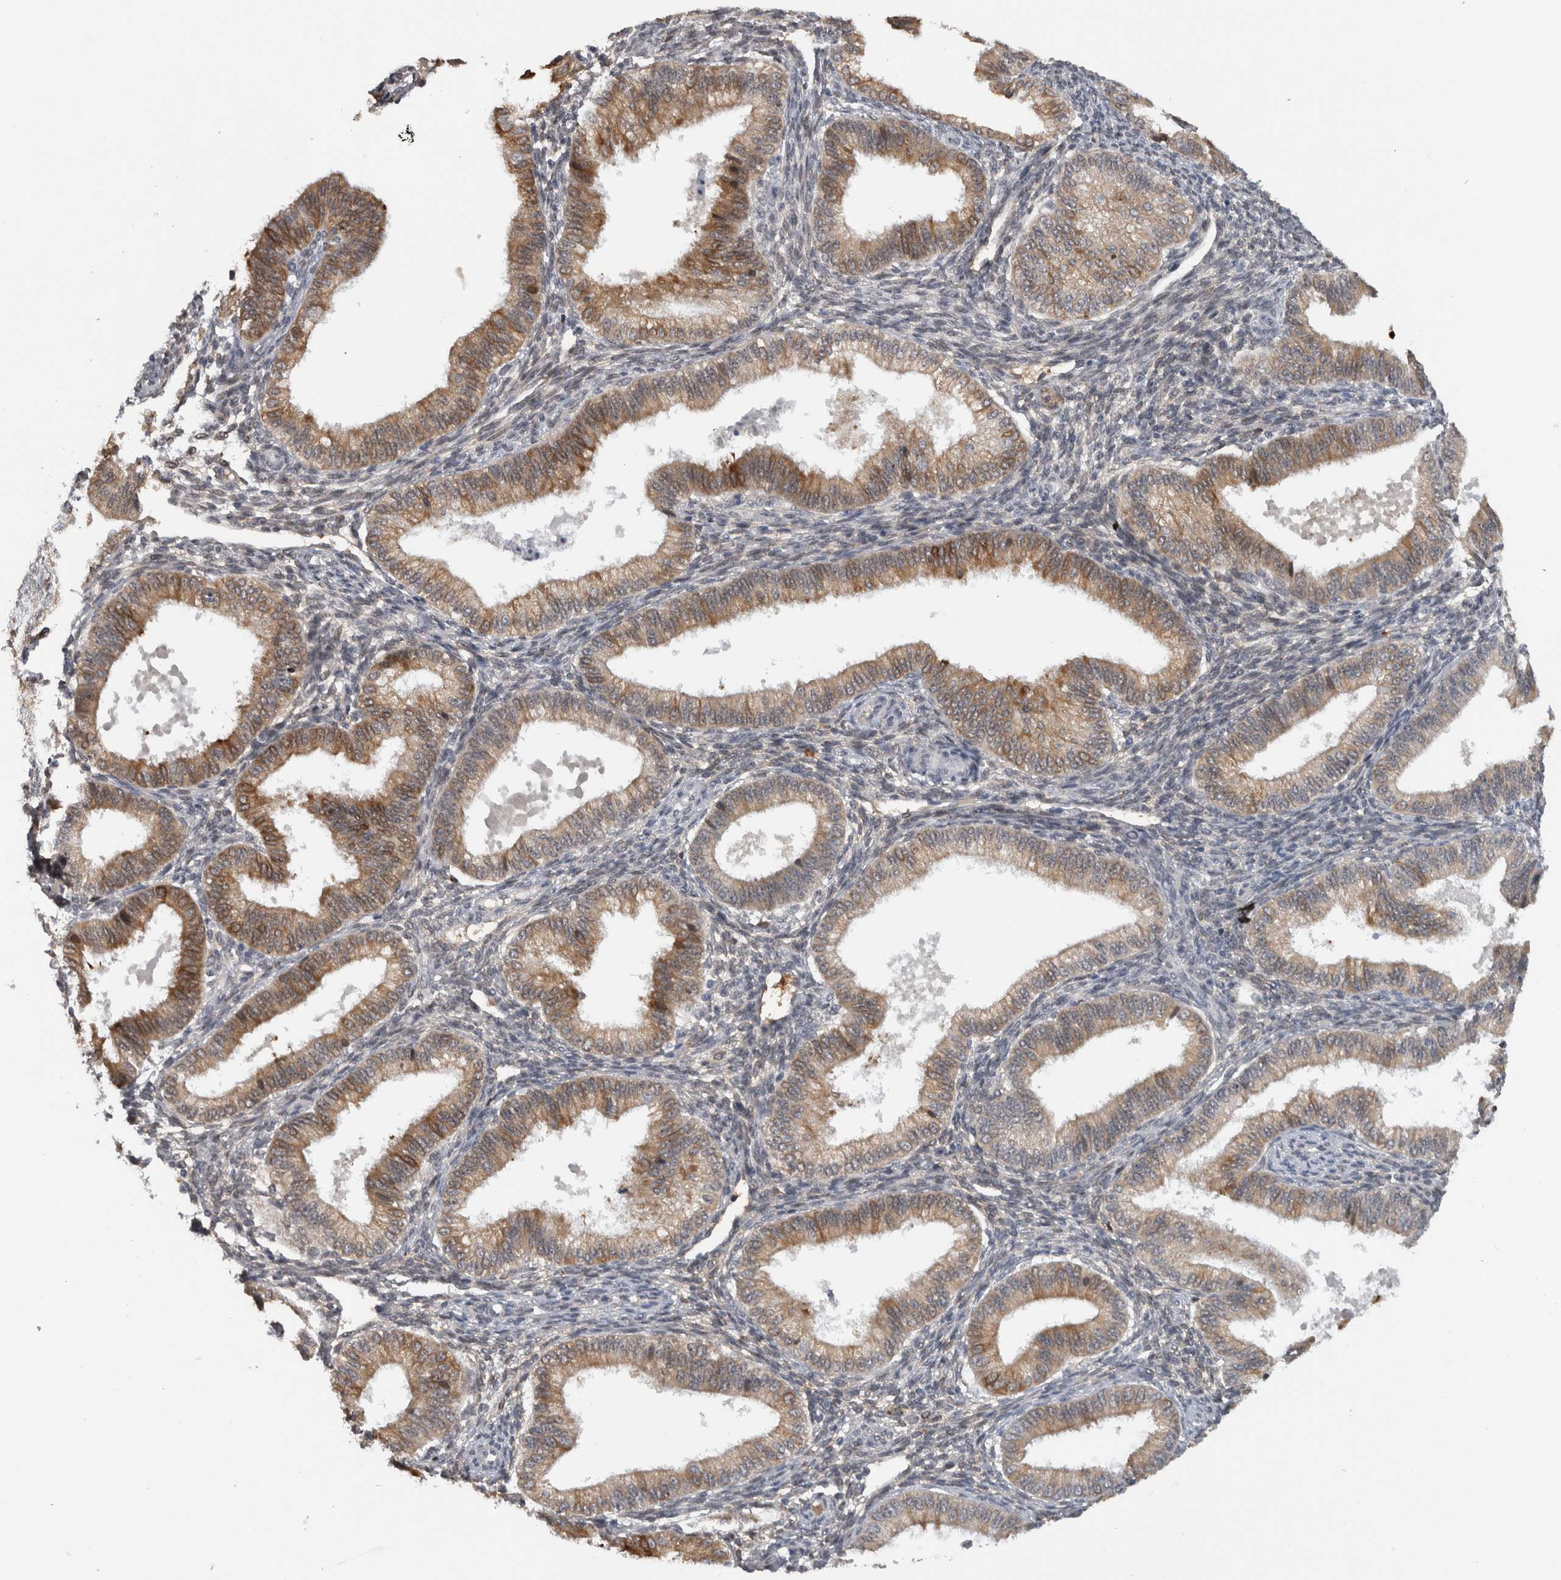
{"staining": {"intensity": "weak", "quantity": "<25%", "location": "cytoplasmic/membranous"}, "tissue": "endometrium", "cell_type": "Cells in endometrial stroma", "image_type": "normal", "snomed": [{"axis": "morphology", "description": "Normal tissue, NOS"}, {"axis": "topography", "description": "Endometrium"}], "caption": "This is an immunohistochemistry histopathology image of unremarkable endometrium. There is no staining in cells in endometrial stroma.", "gene": "PRXL2A", "patient": {"sex": "female", "age": 39}}